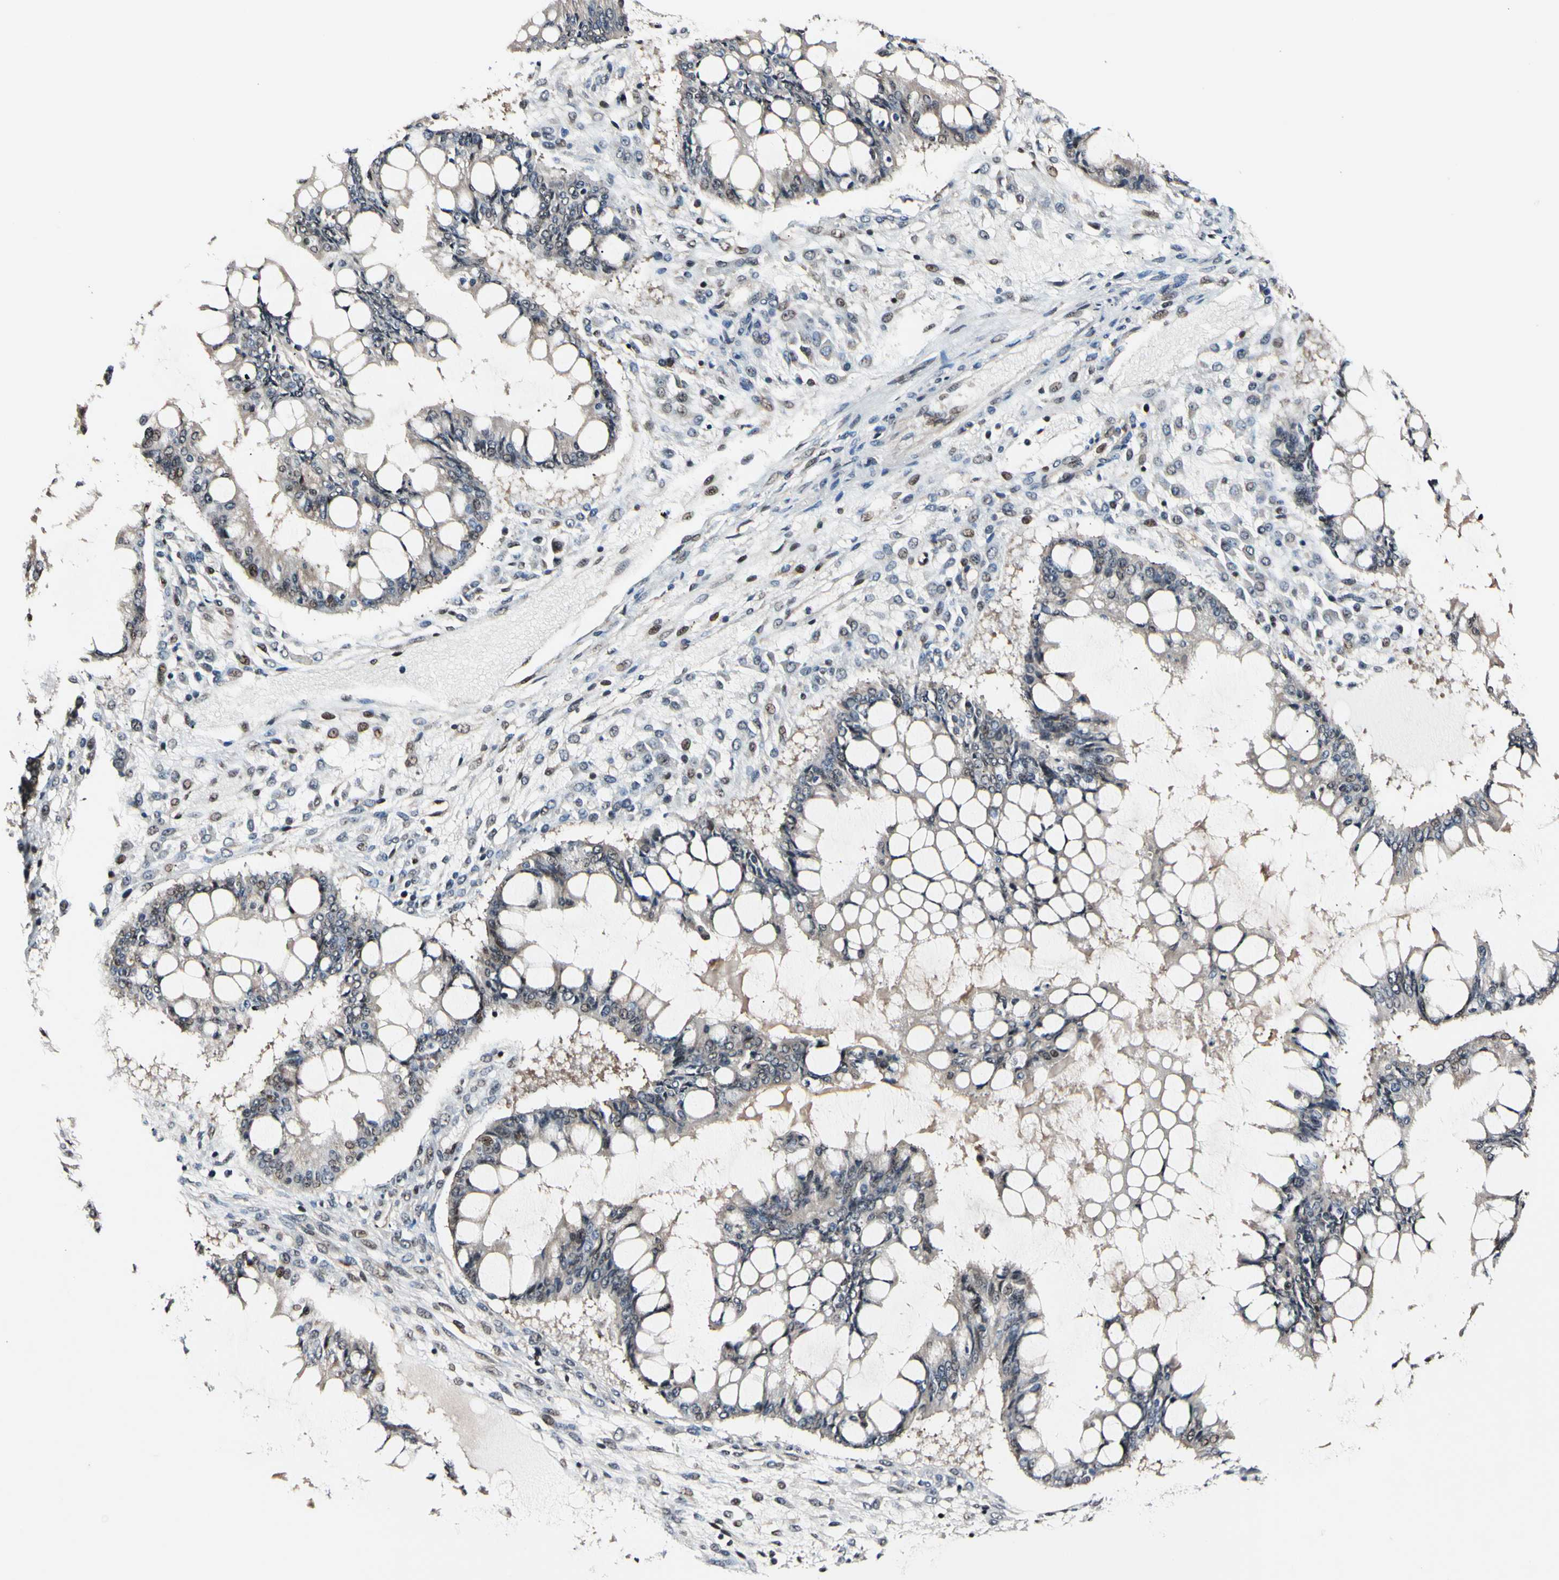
{"staining": {"intensity": "weak", "quantity": ">75%", "location": "cytoplasmic/membranous"}, "tissue": "ovarian cancer", "cell_type": "Tumor cells", "image_type": "cancer", "snomed": [{"axis": "morphology", "description": "Cystadenocarcinoma, mucinous, NOS"}, {"axis": "topography", "description": "Ovary"}], "caption": "Tumor cells show low levels of weak cytoplasmic/membranous expression in approximately >75% of cells in ovarian cancer.", "gene": "PSMD10", "patient": {"sex": "female", "age": 73}}